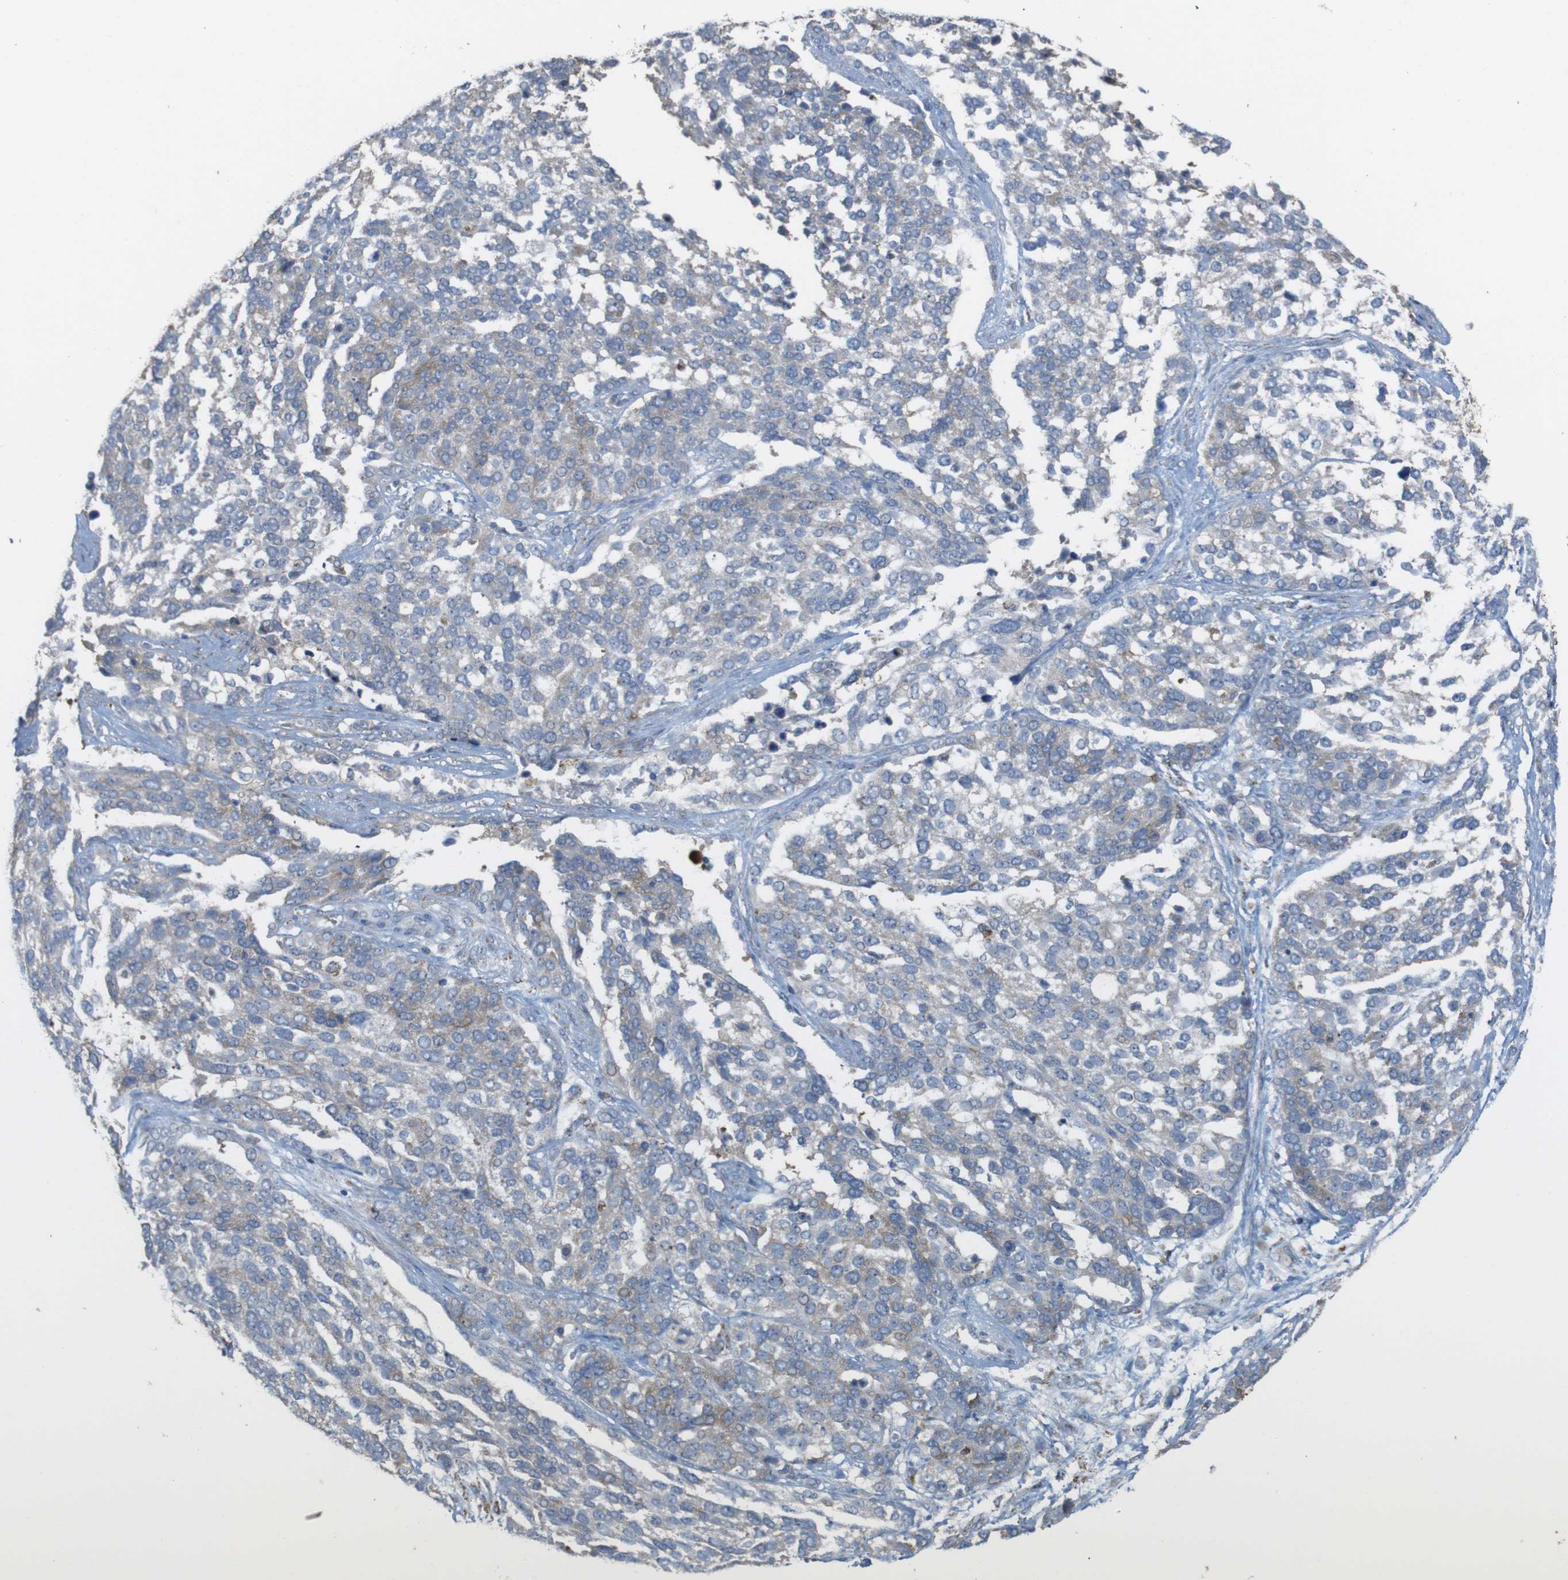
{"staining": {"intensity": "weak", "quantity": ">75%", "location": "cytoplasmic/membranous"}, "tissue": "ovarian cancer", "cell_type": "Tumor cells", "image_type": "cancer", "snomed": [{"axis": "morphology", "description": "Cystadenocarcinoma, serous, NOS"}, {"axis": "topography", "description": "Ovary"}], "caption": "A high-resolution photomicrograph shows immunohistochemistry staining of ovarian cancer, which exhibits weak cytoplasmic/membranous positivity in approximately >75% of tumor cells.", "gene": "PTPRR", "patient": {"sex": "female", "age": 44}}